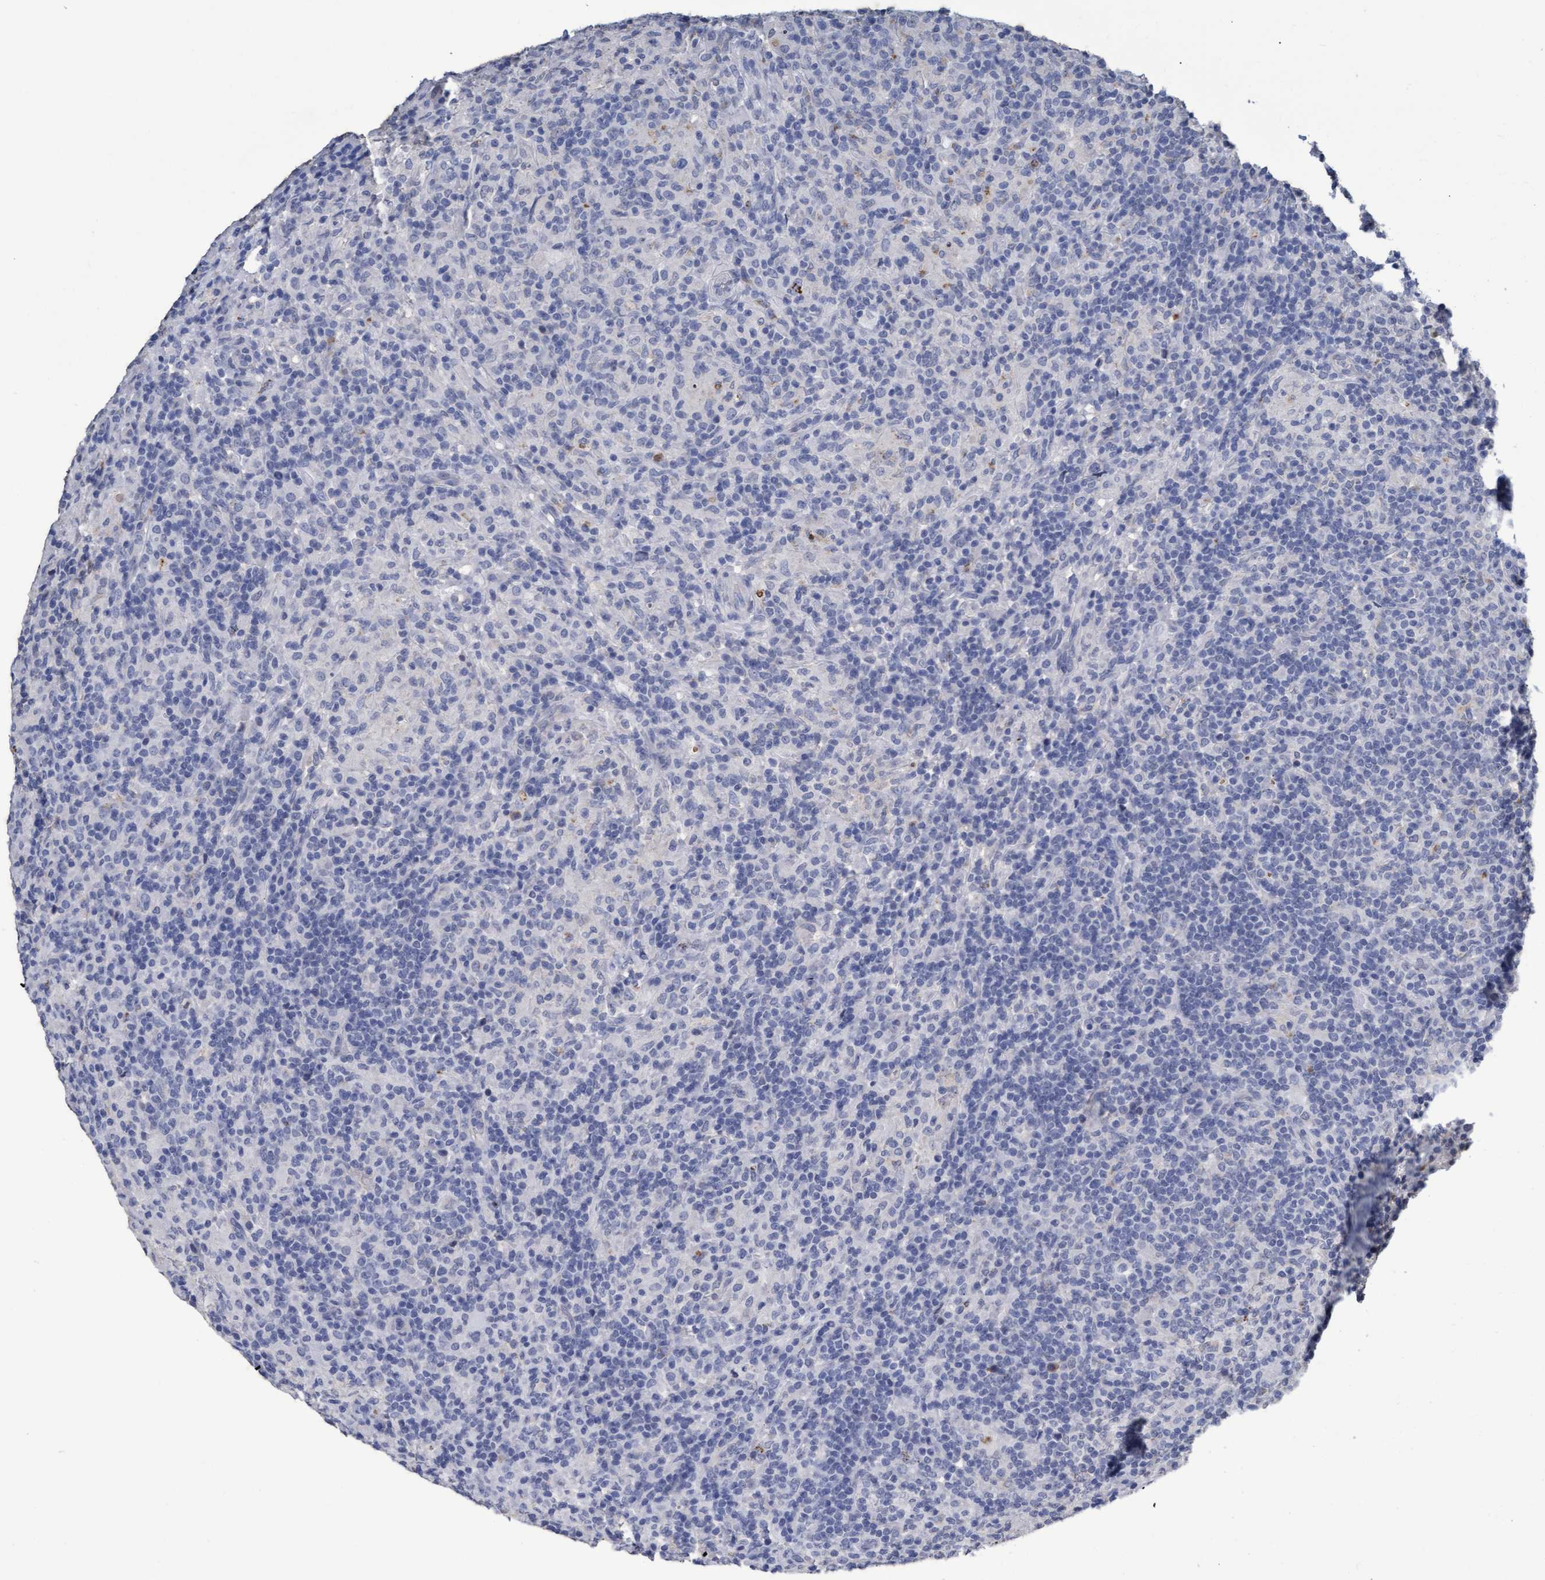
{"staining": {"intensity": "negative", "quantity": "none", "location": "none"}, "tissue": "lymphoma", "cell_type": "Tumor cells", "image_type": "cancer", "snomed": [{"axis": "morphology", "description": "Hodgkin's disease, NOS"}, {"axis": "topography", "description": "Lymph node"}], "caption": "There is no significant staining in tumor cells of Hodgkin's disease. (Brightfield microscopy of DAB (3,3'-diaminobenzidine) immunohistochemistry at high magnification).", "gene": "GPR39", "patient": {"sex": "male", "age": 70}}